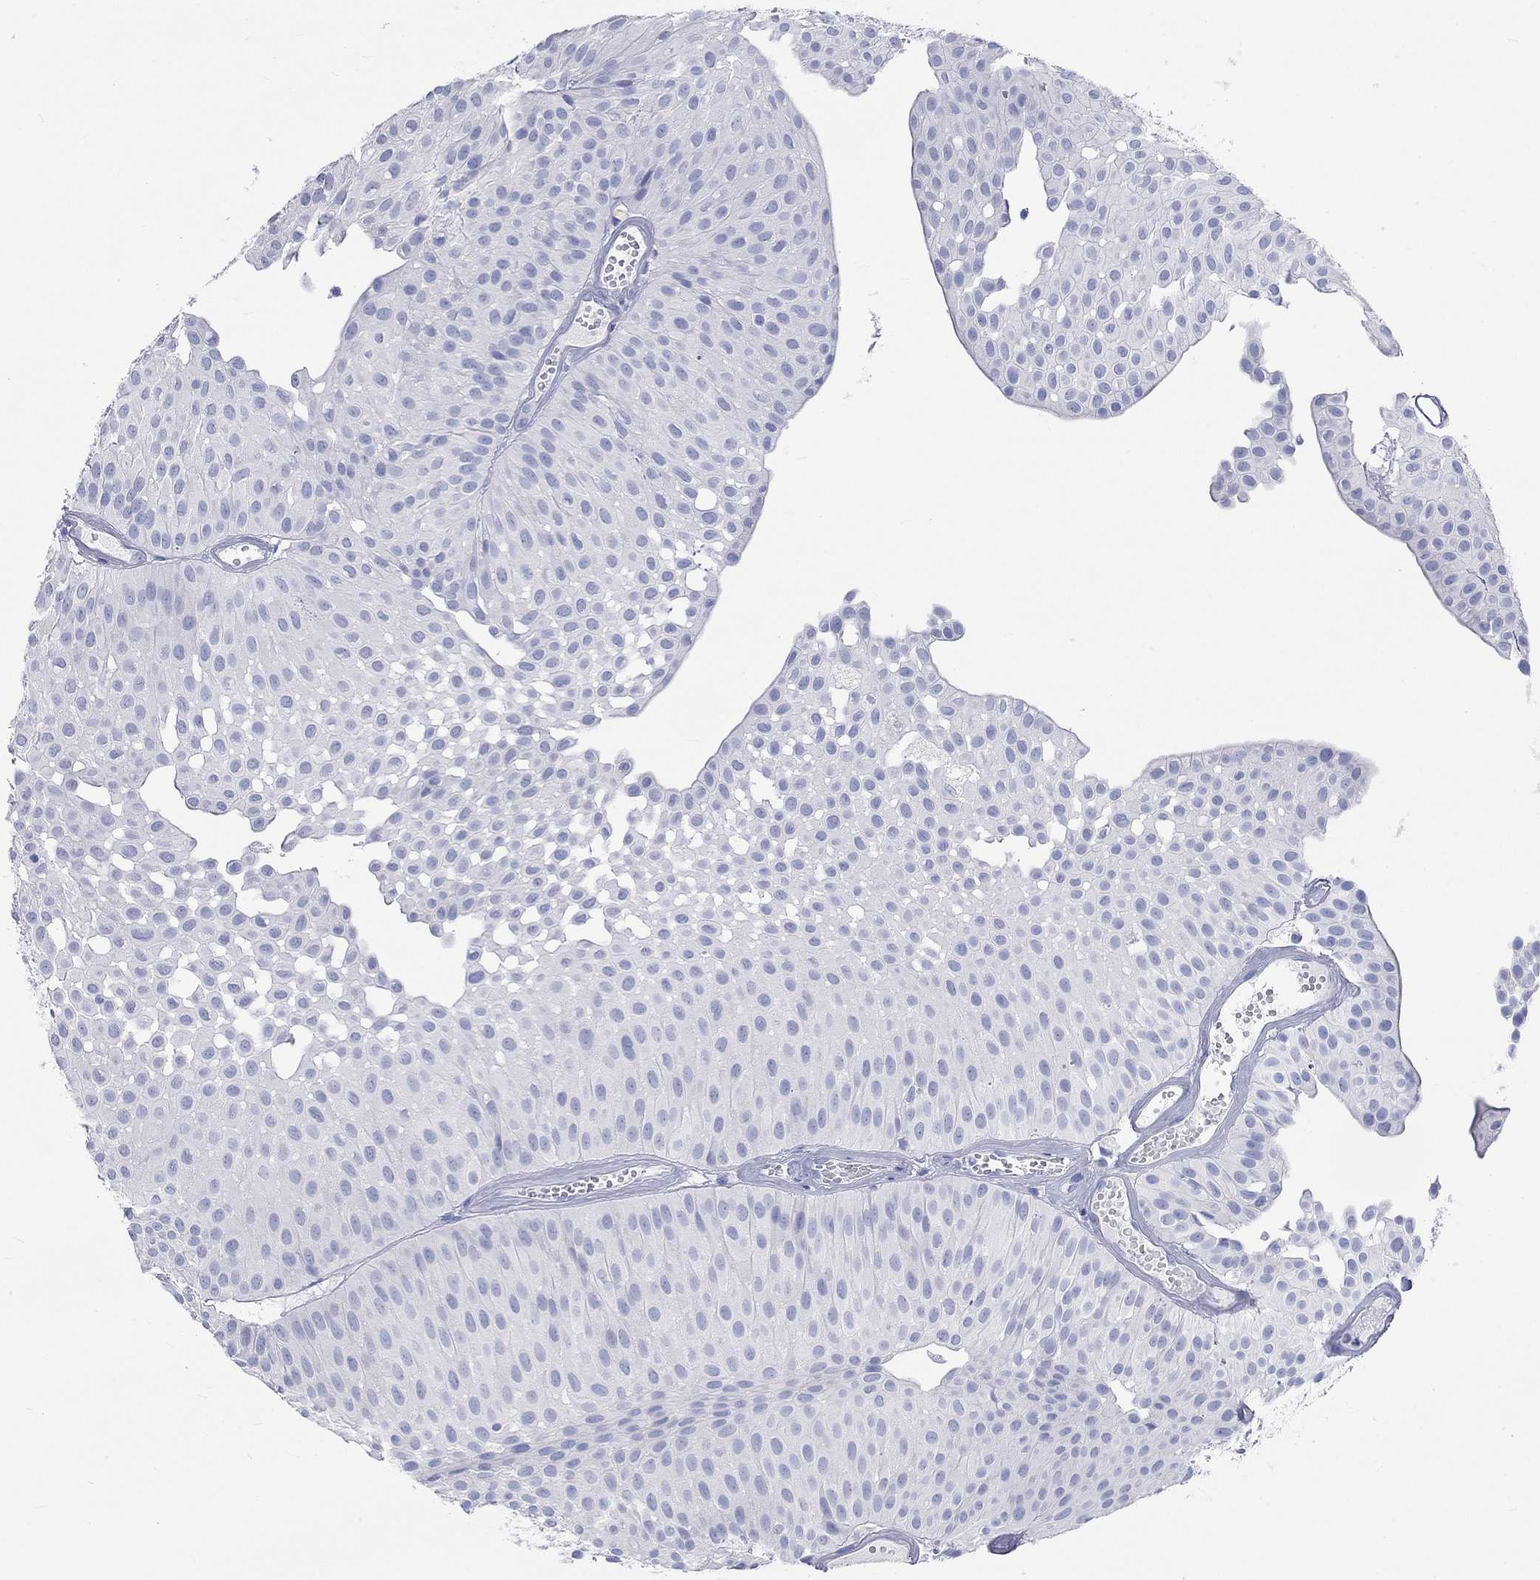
{"staining": {"intensity": "negative", "quantity": "none", "location": "none"}, "tissue": "urothelial cancer", "cell_type": "Tumor cells", "image_type": "cancer", "snomed": [{"axis": "morphology", "description": "Urothelial carcinoma, Low grade"}, {"axis": "topography", "description": "Urinary bladder"}], "caption": "Tumor cells show no significant staining in urothelial cancer.", "gene": "SPATA9", "patient": {"sex": "male", "age": 64}}